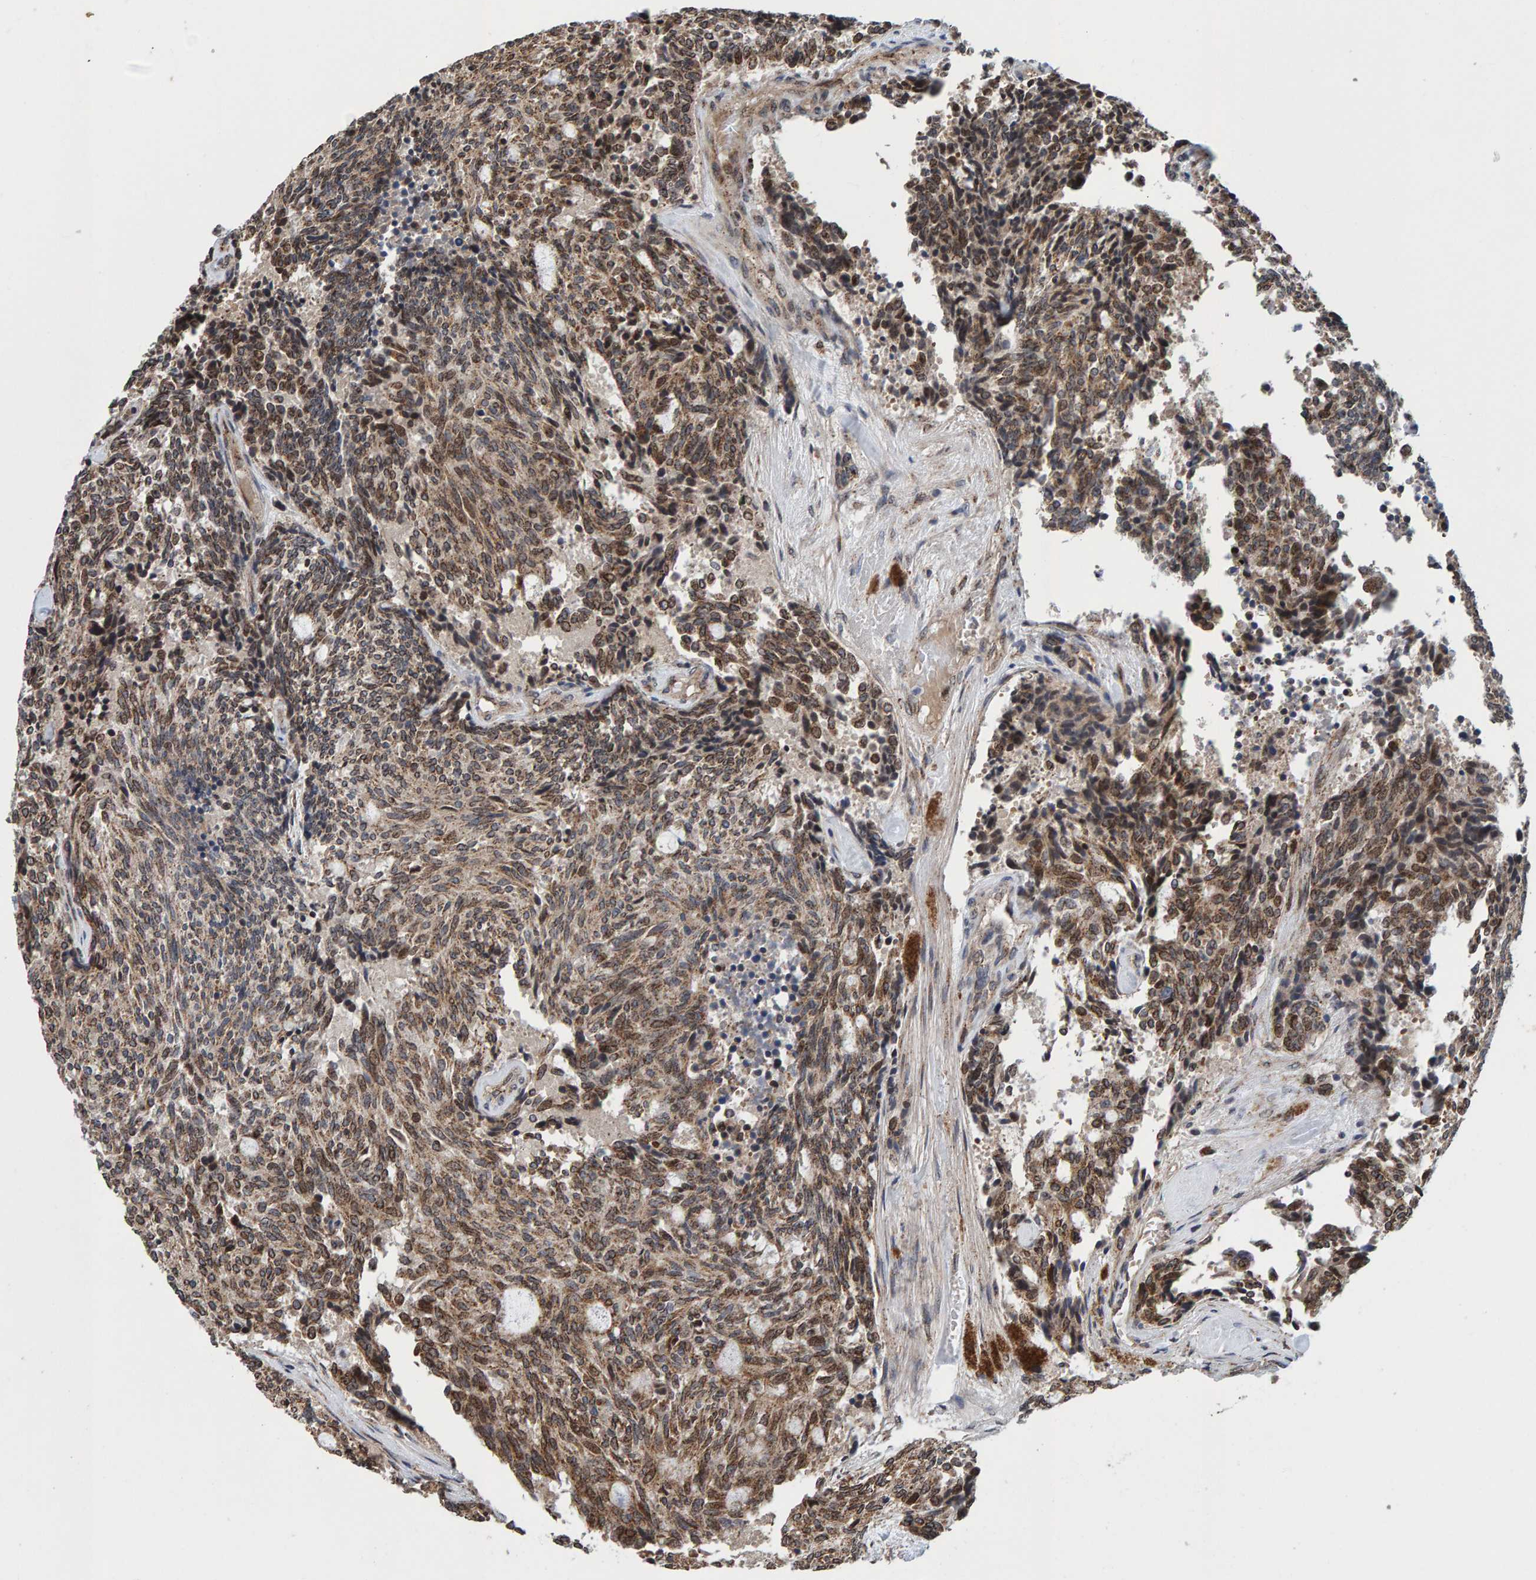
{"staining": {"intensity": "weak", "quantity": ">75%", "location": "cytoplasmic/membranous,nuclear"}, "tissue": "carcinoid", "cell_type": "Tumor cells", "image_type": "cancer", "snomed": [{"axis": "morphology", "description": "Carcinoid, malignant, NOS"}, {"axis": "topography", "description": "Pancreas"}], "caption": "An image showing weak cytoplasmic/membranous and nuclear expression in approximately >75% of tumor cells in carcinoid, as visualized by brown immunohistochemical staining.", "gene": "CCDC25", "patient": {"sex": "female", "age": 54}}